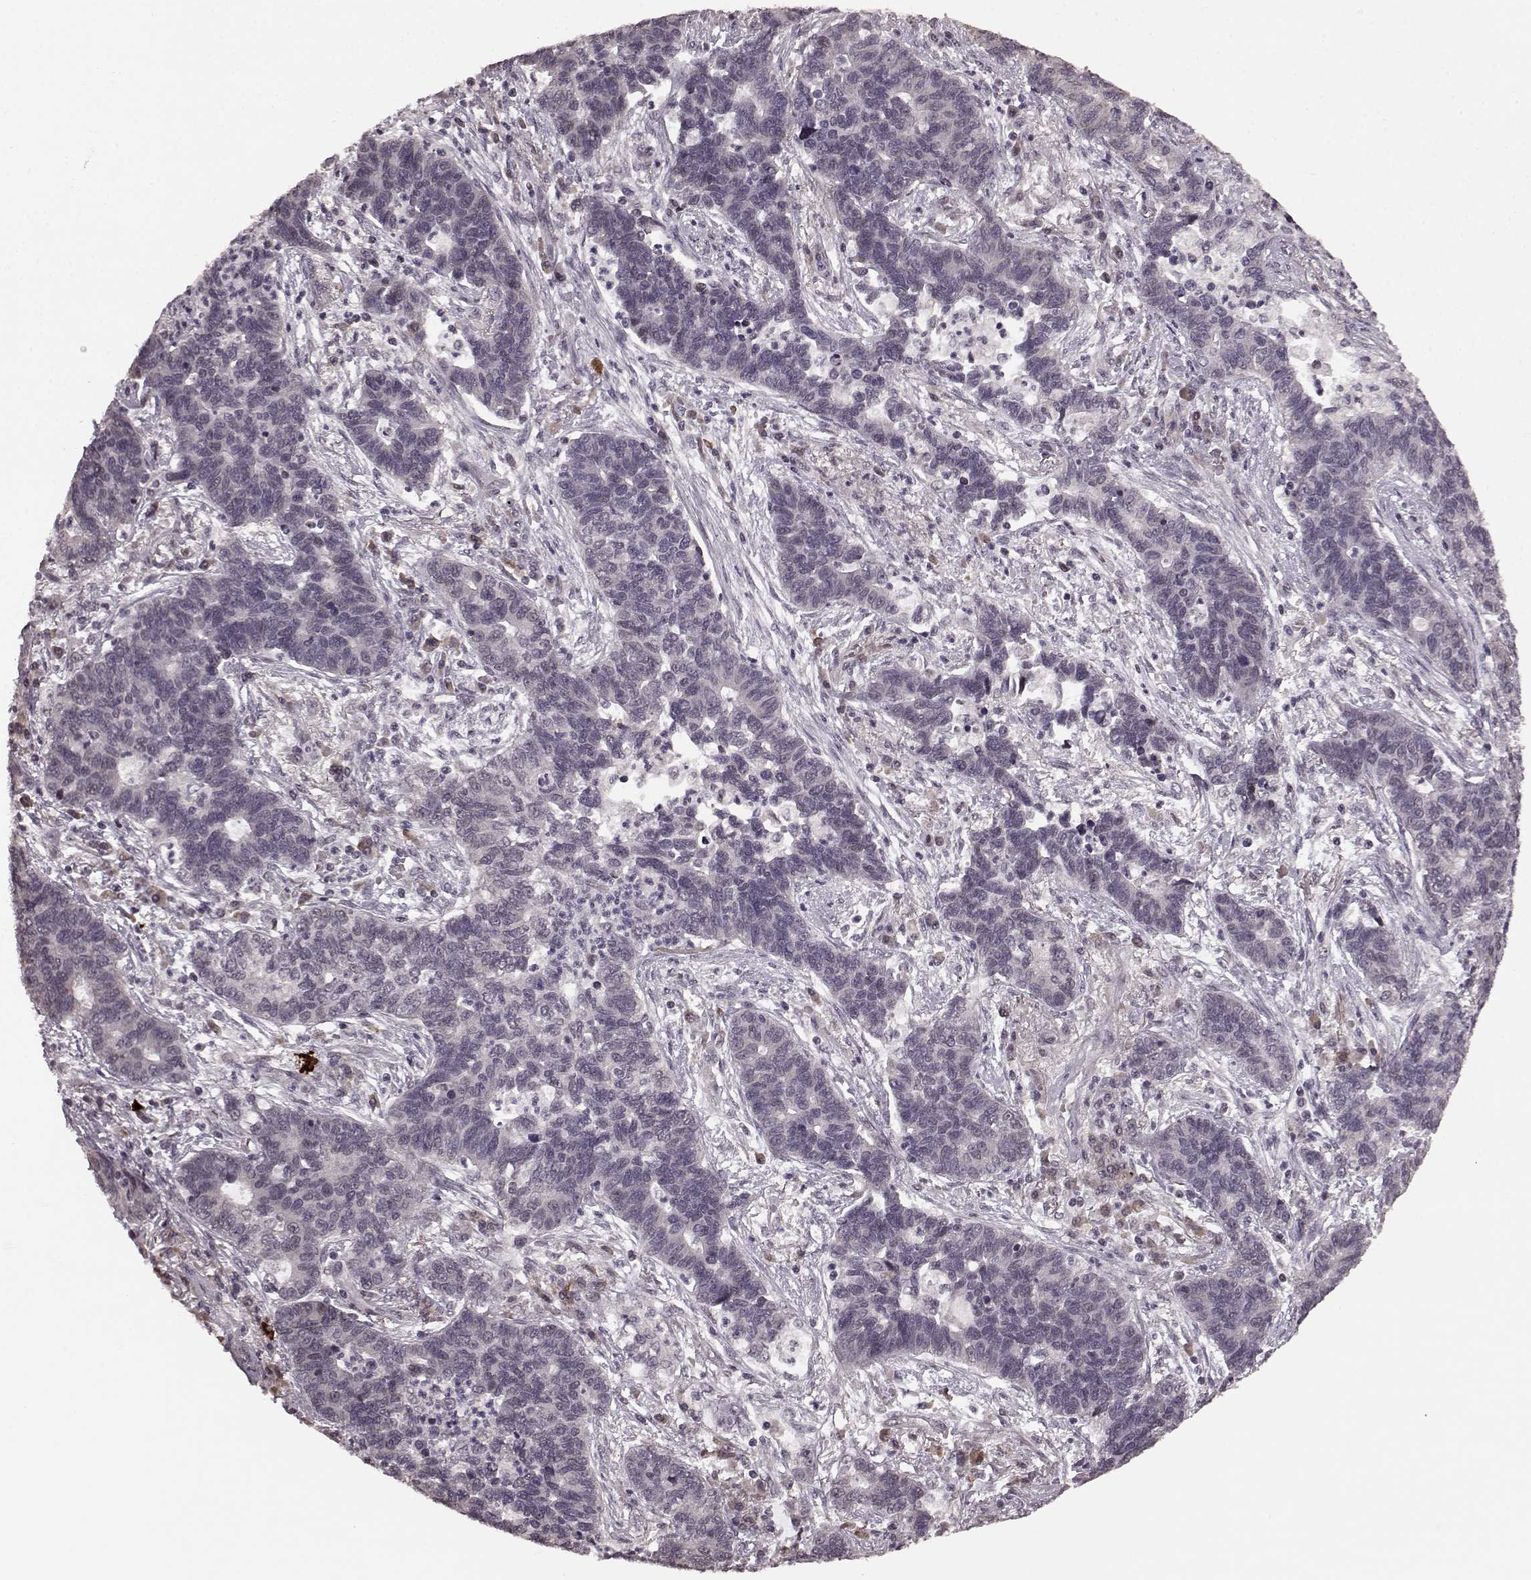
{"staining": {"intensity": "negative", "quantity": "none", "location": "none"}, "tissue": "lung cancer", "cell_type": "Tumor cells", "image_type": "cancer", "snomed": [{"axis": "morphology", "description": "Adenocarcinoma, NOS"}, {"axis": "topography", "description": "Lung"}], "caption": "Immunohistochemical staining of human lung cancer exhibits no significant expression in tumor cells.", "gene": "PLCB4", "patient": {"sex": "female", "age": 57}}